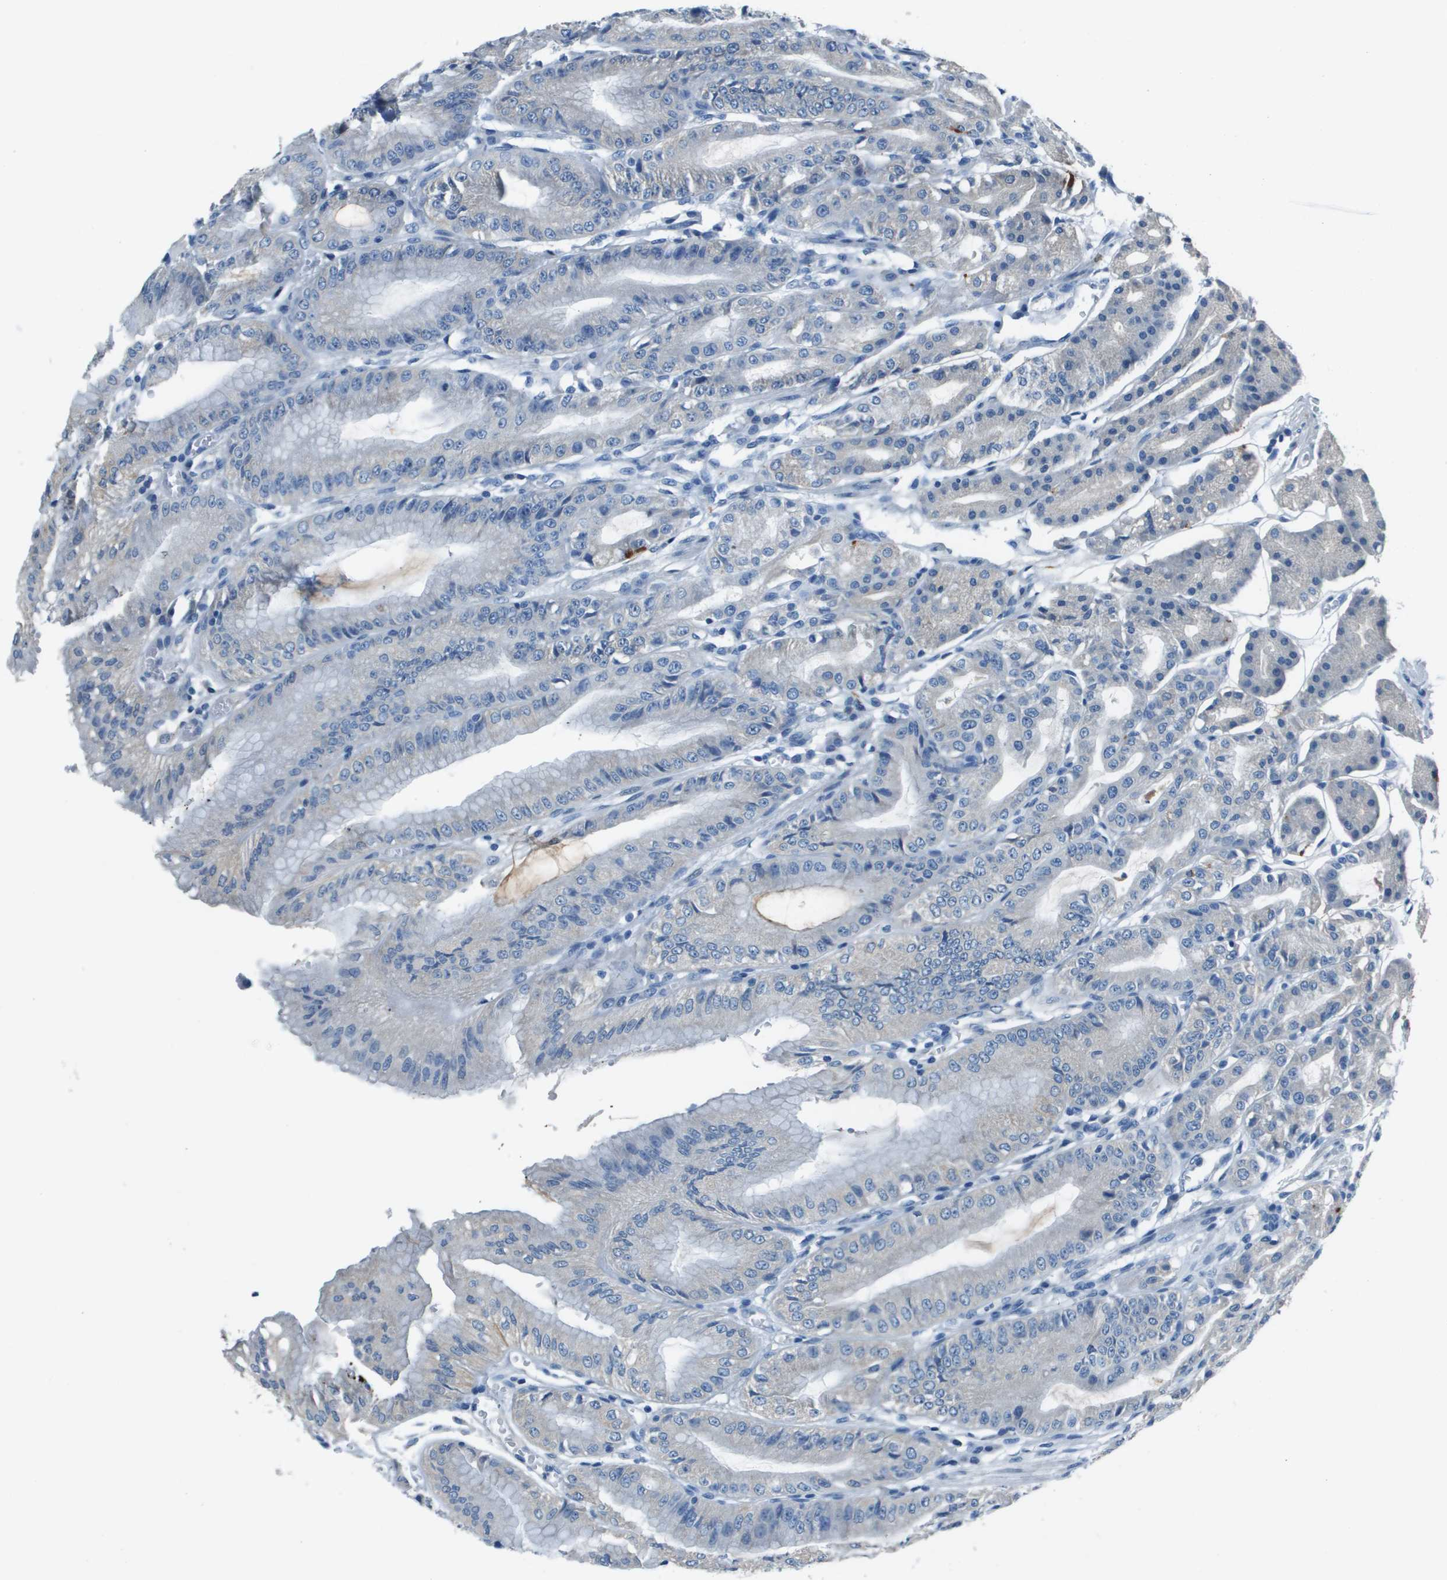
{"staining": {"intensity": "moderate", "quantity": "<25%", "location": "cytoplasmic/membranous"}, "tissue": "stomach", "cell_type": "Glandular cells", "image_type": "normal", "snomed": [{"axis": "morphology", "description": "Normal tissue, NOS"}, {"axis": "topography", "description": "Stomach, lower"}], "caption": "Stomach stained with DAB immunohistochemistry (IHC) displays low levels of moderate cytoplasmic/membranous positivity in about <25% of glandular cells. (DAB (3,3'-diaminobenzidine) IHC with brightfield microscopy, high magnification).", "gene": "SLC16A10", "patient": {"sex": "male", "age": 71}}